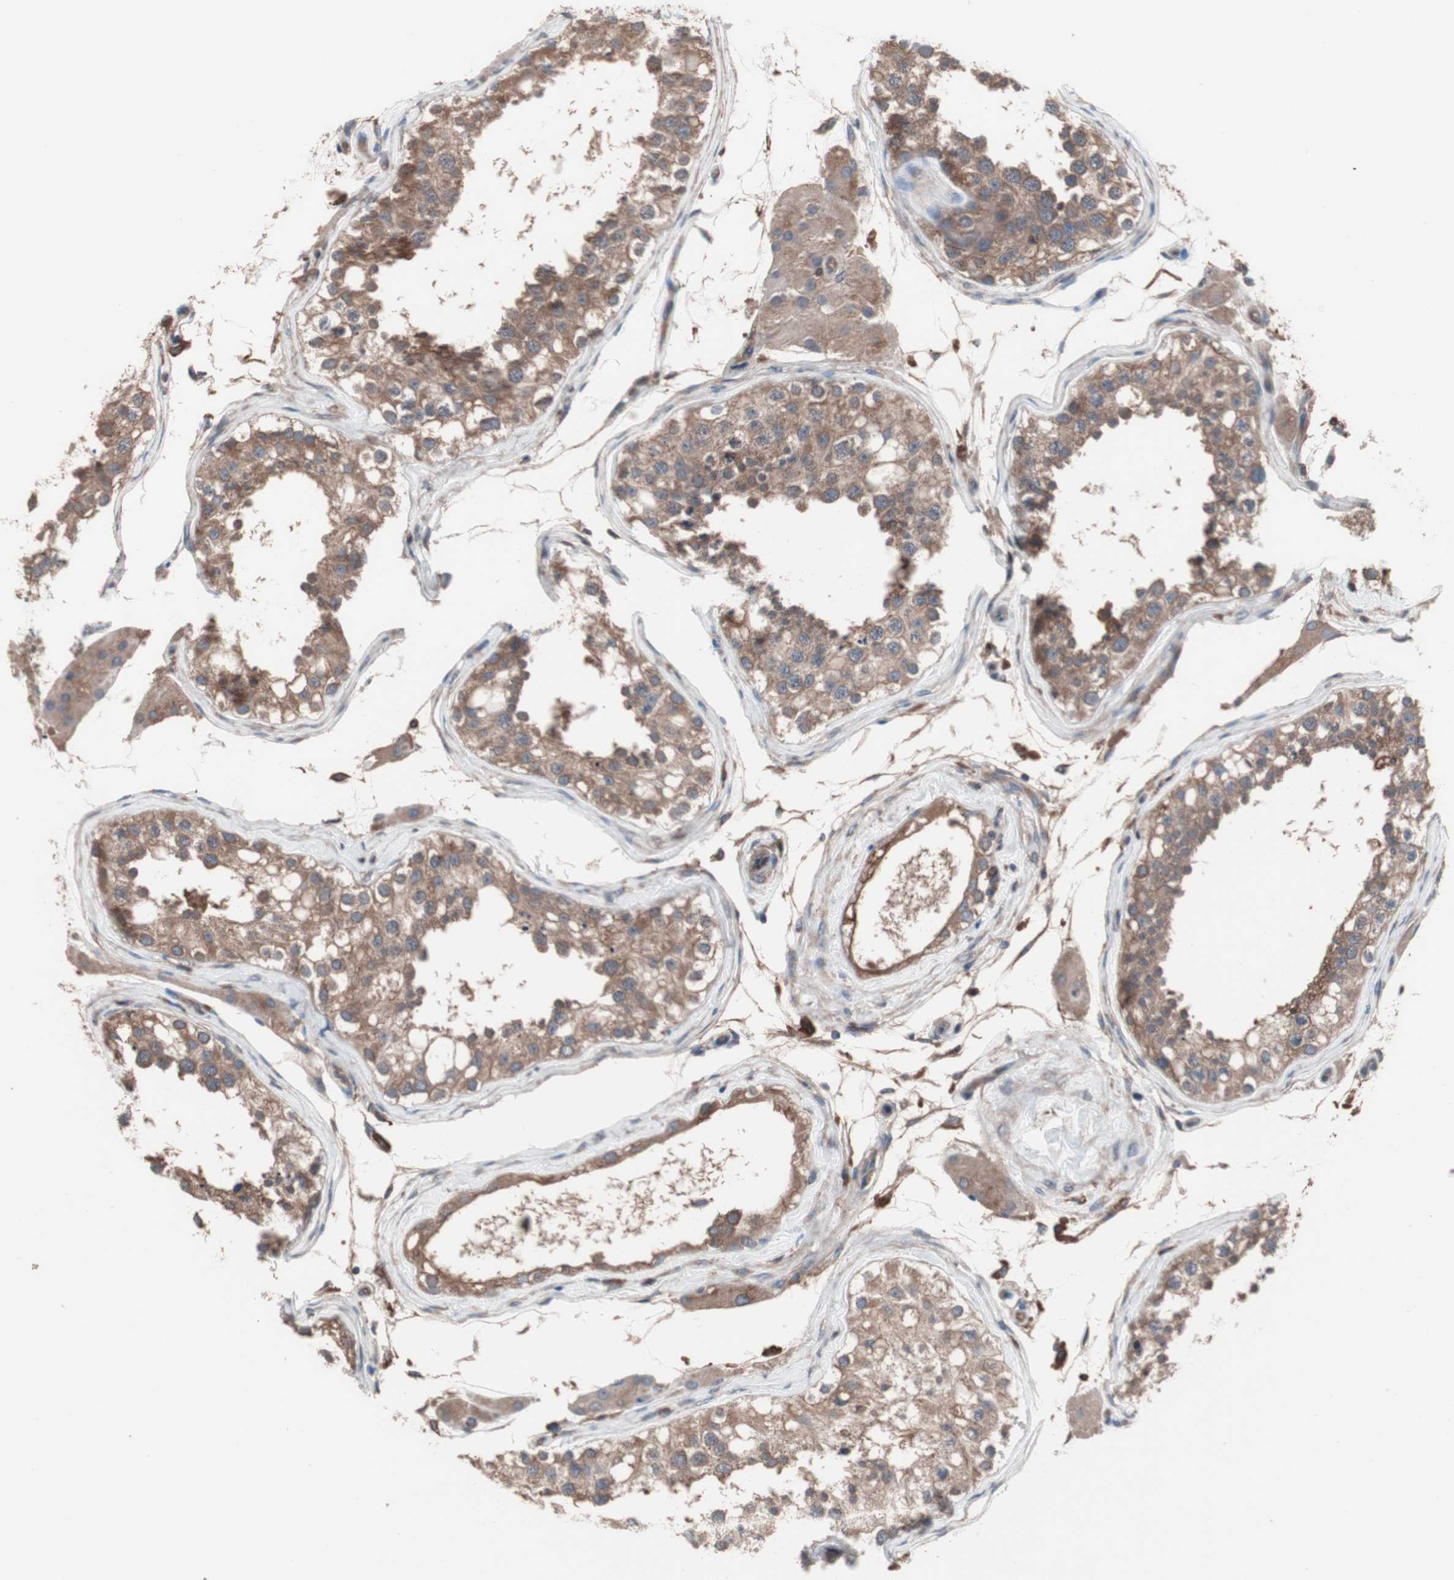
{"staining": {"intensity": "moderate", "quantity": ">75%", "location": "cytoplasmic/membranous"}, "tissue": "testis", "cell_type": "Cells in seminiferous ducts", "image_type": "normal", "snomed": [{"axis": "morphology", "description": "Normal tissue, NOS"}, {"axis": "topography", "description": "Testis"}], "caption": "Protein analysis of normal testis demonstrates moderate cytoplasmic/membranous expression in approximately >75% of cells in seminiferous ducts. The protein of interest is shown in brown color, while the nuclei are stained blue.", "gene": "ATG7", "patient": {"sex": "male", "age": 68}}